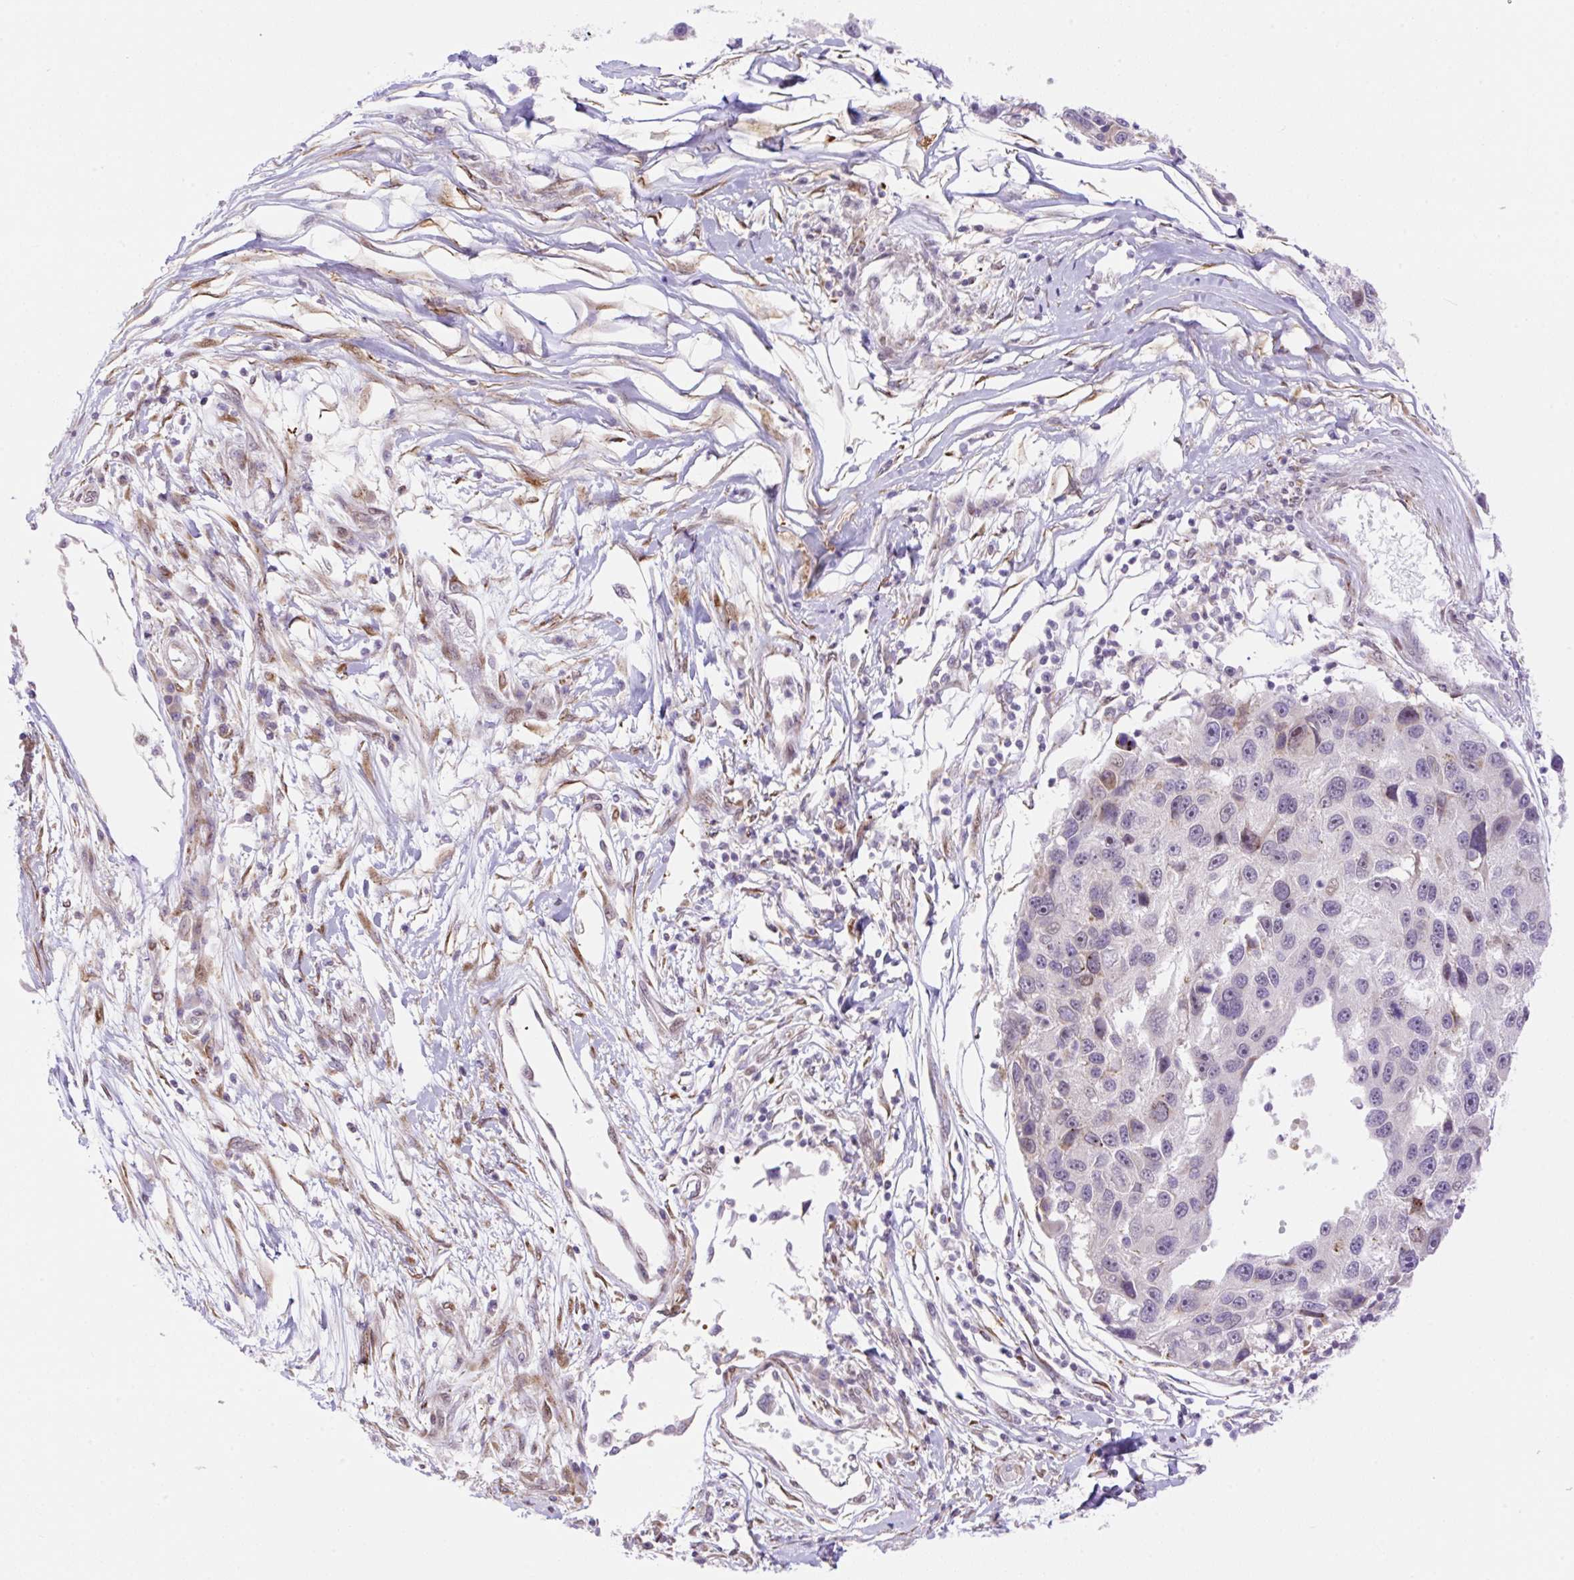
{"staining": {"intensity": "weak", "quantity": "<25%", "location": "cytoplasmic/membranous"}, "tissue": "melanoma", "cell_type": "Tumor cells", "image_type": "cancer", "snomed": [{"axis": "morphology", "description": "Malignant melanoma, NOS"}, {"axis": "topography", "description": "Skin"}], "caption": "Melanoma stained for a protein using immunohistochemistry (IHC) exhibits no staining tumor cells.", "gene": "ZFP41", "patient": {"sex": "male", "age": 53}}